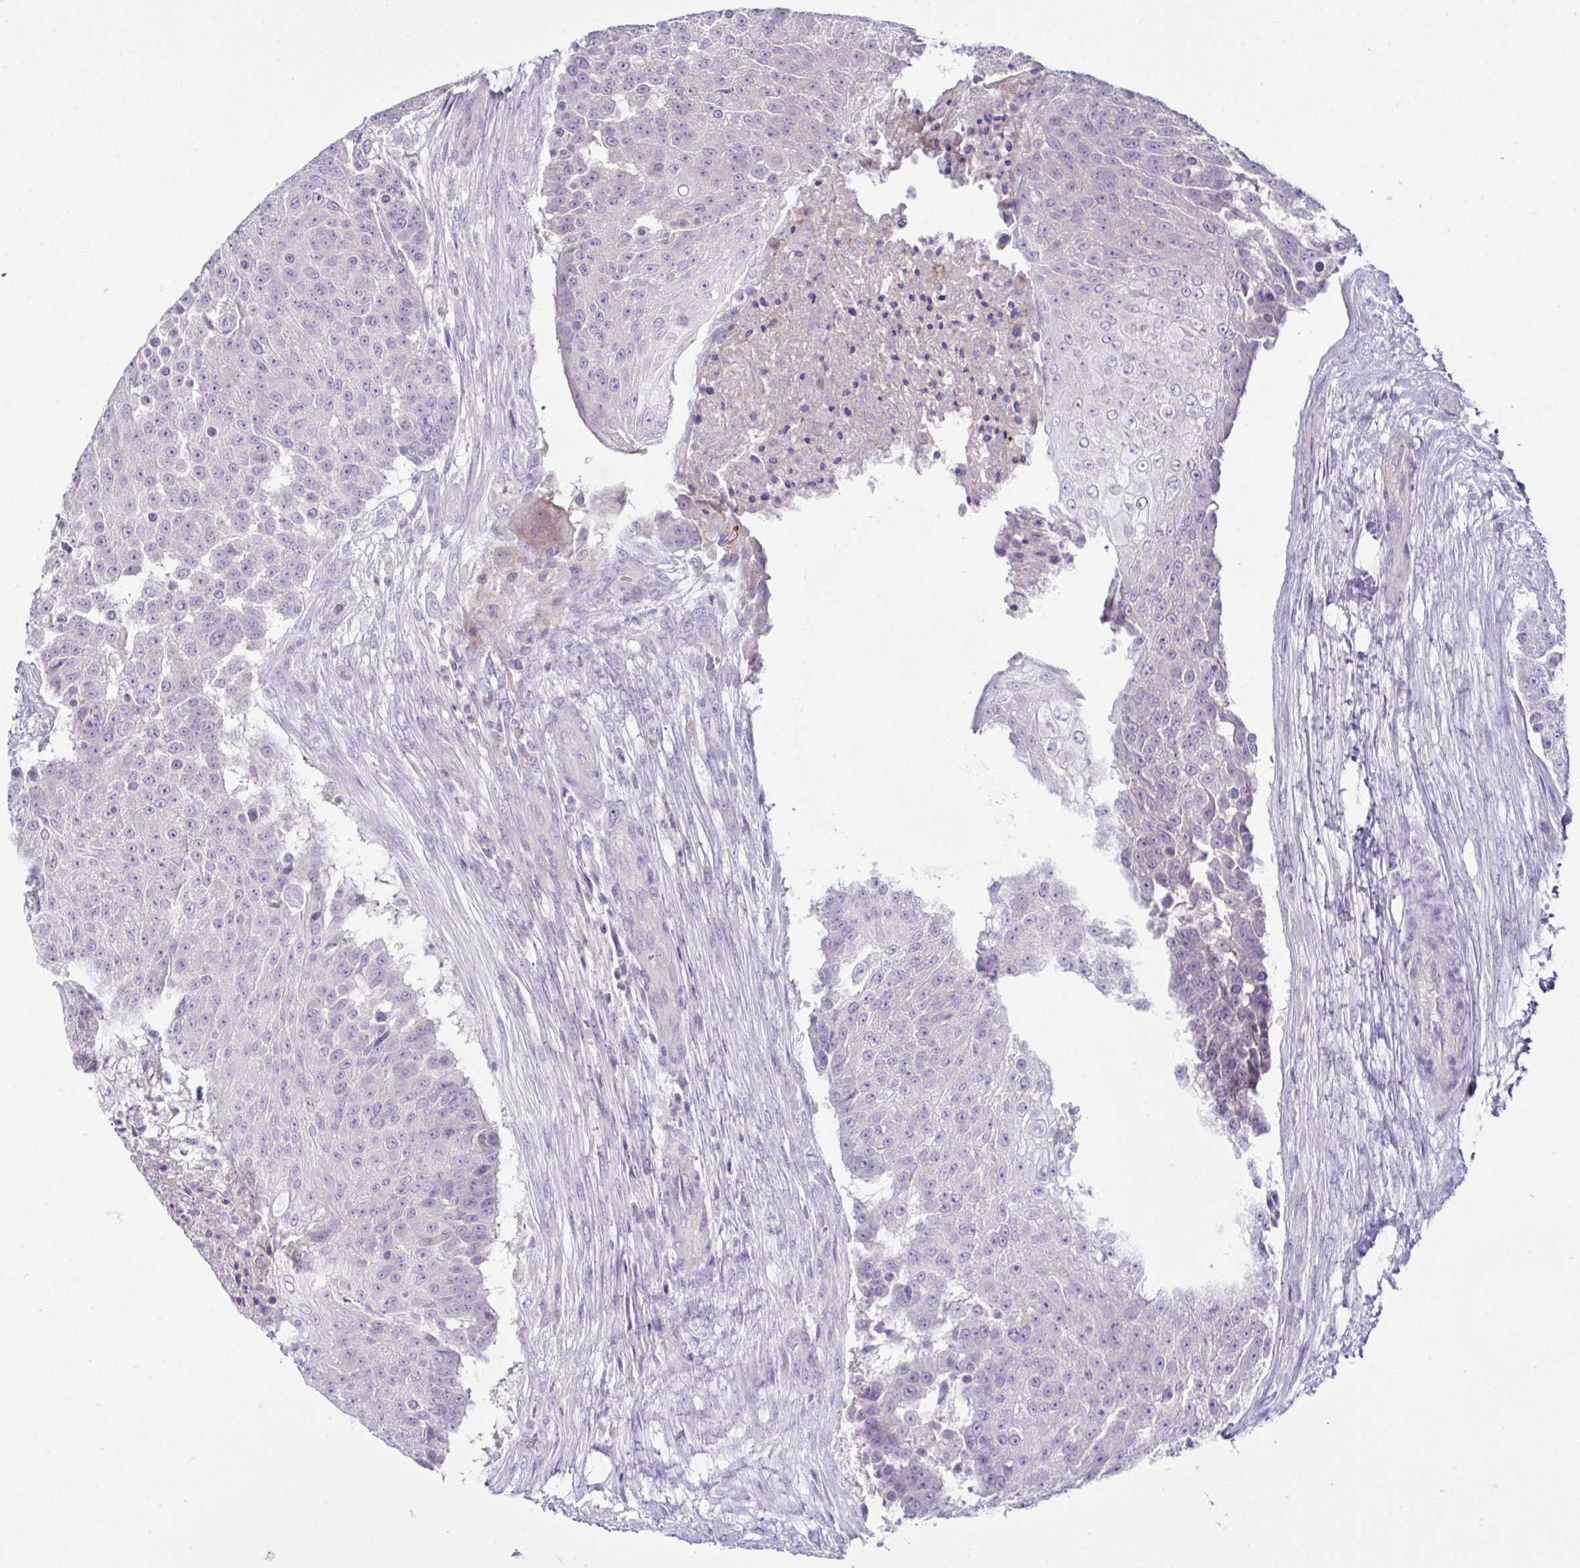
{"staining": {"intensity": "negative", "quantity": "none", "location": "none"}, "tissue": "urothelial cancer", "cell_type": "Tumor cells", "image_type": "cancer", "snomed": [{"axis": "morphology", "description": "Urothelial carcinoma, High grade"}, {"axis": "topography", "description": "Urinary bladder"}], "caption": "Urothelial cancer stained for a protein using IHC displays no positivity tumor cells.", "gene": "D2HGDH", "patient": {"sex": "female", "age": 63}}